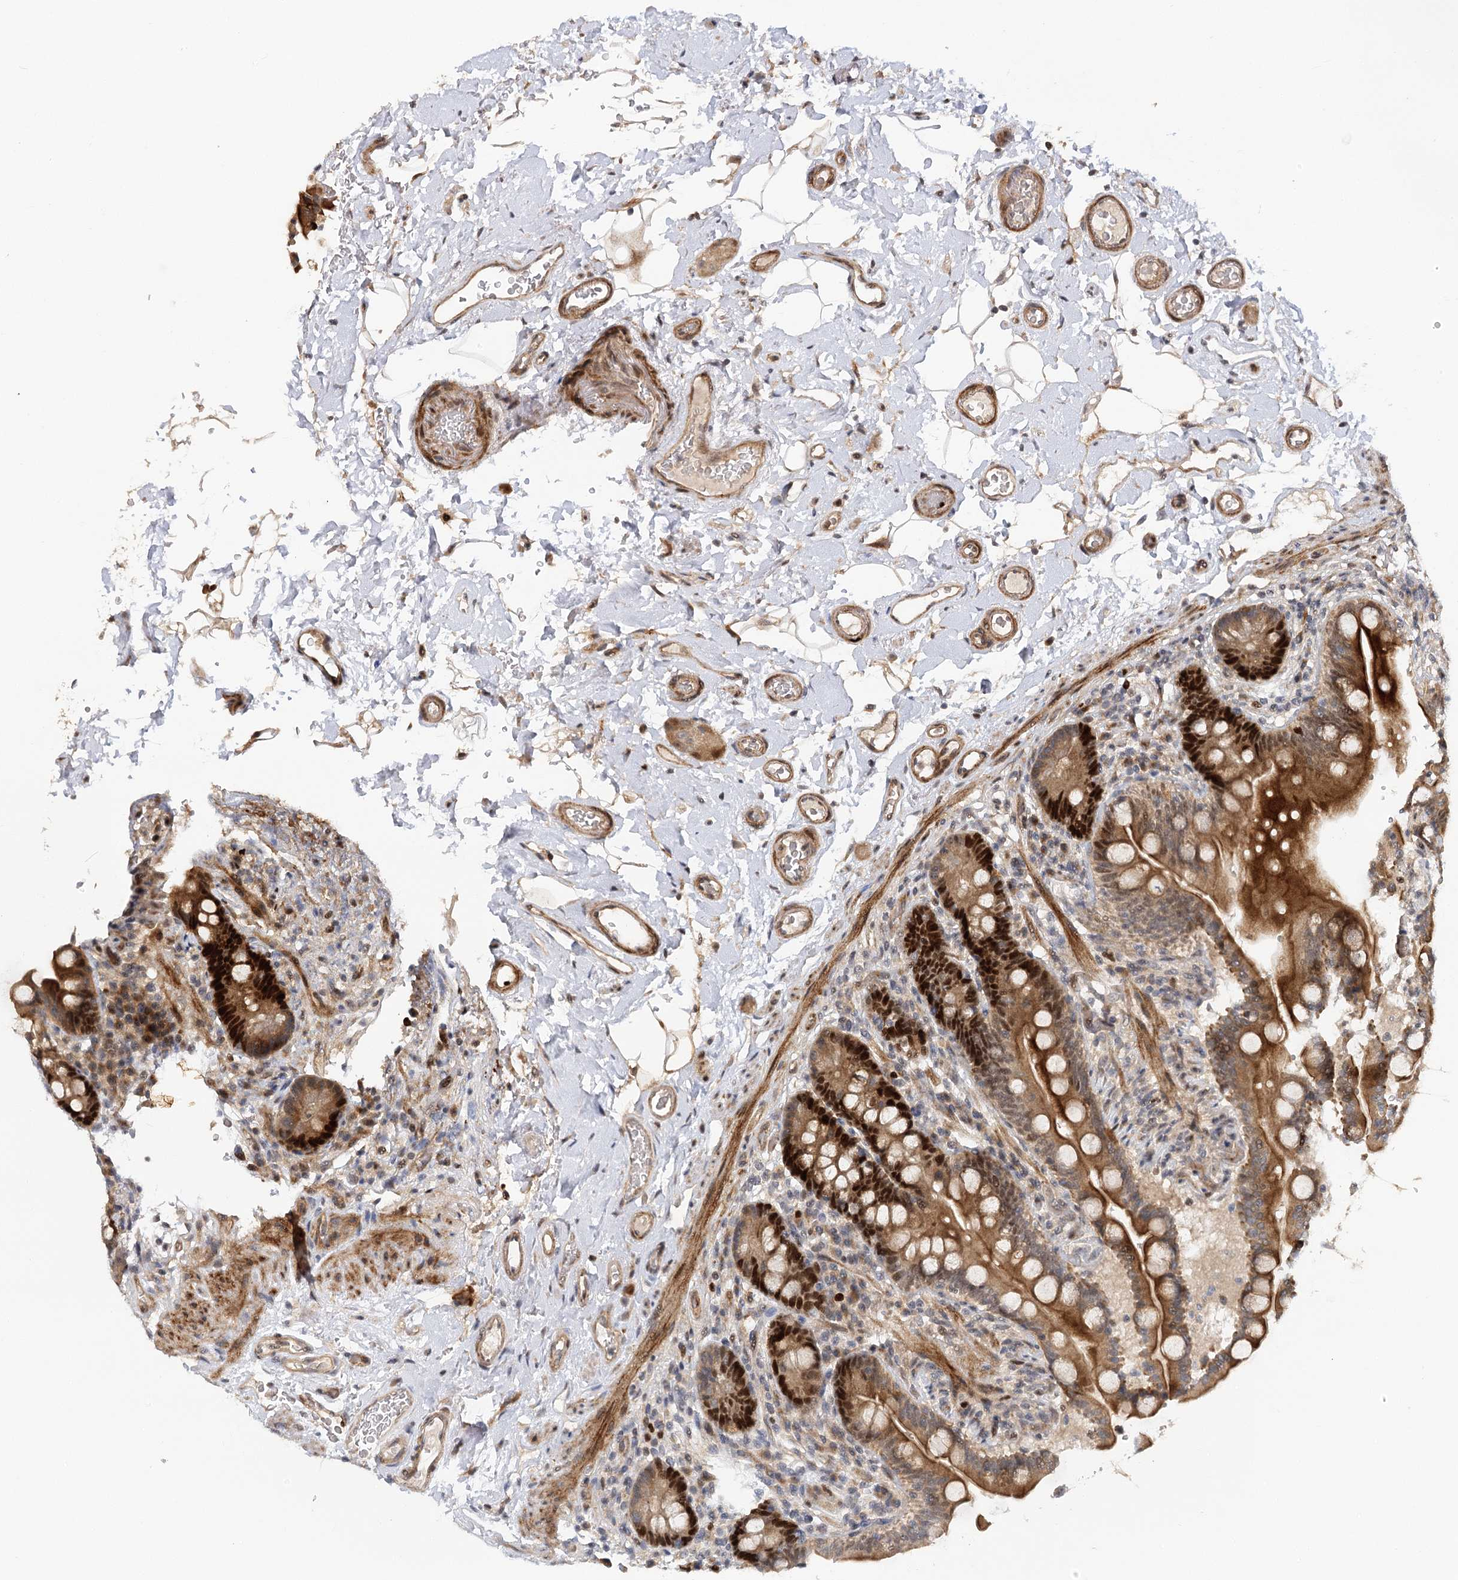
{"staining": {"intensity": "moderate", "quantity": ">75%", "location": "cytoplasmic/membranous,nuclear"}, "tissue": "colon", "cell_type": "Endothelial cells", "image_type": "normal", "snomed": [{"axis": "morphology", "description": "Normal tissue, NOS"}, {"axis": "topography", "description": "Smooth muscle"}, {"axis": "topography", "description": "Colon"}], "caption": "The histopathology image demonstrates a brown stain indicating the presence of a protein in the cytoplasmic/membranous,nuclear of endothelial cells in colon. Using DAB (brown) and hematoxylin (blue) stains, captured at high magnification using brightfield microscopy.", "gene": "PIK3C2A", "patient": {"sex": "male", "age": 73}}